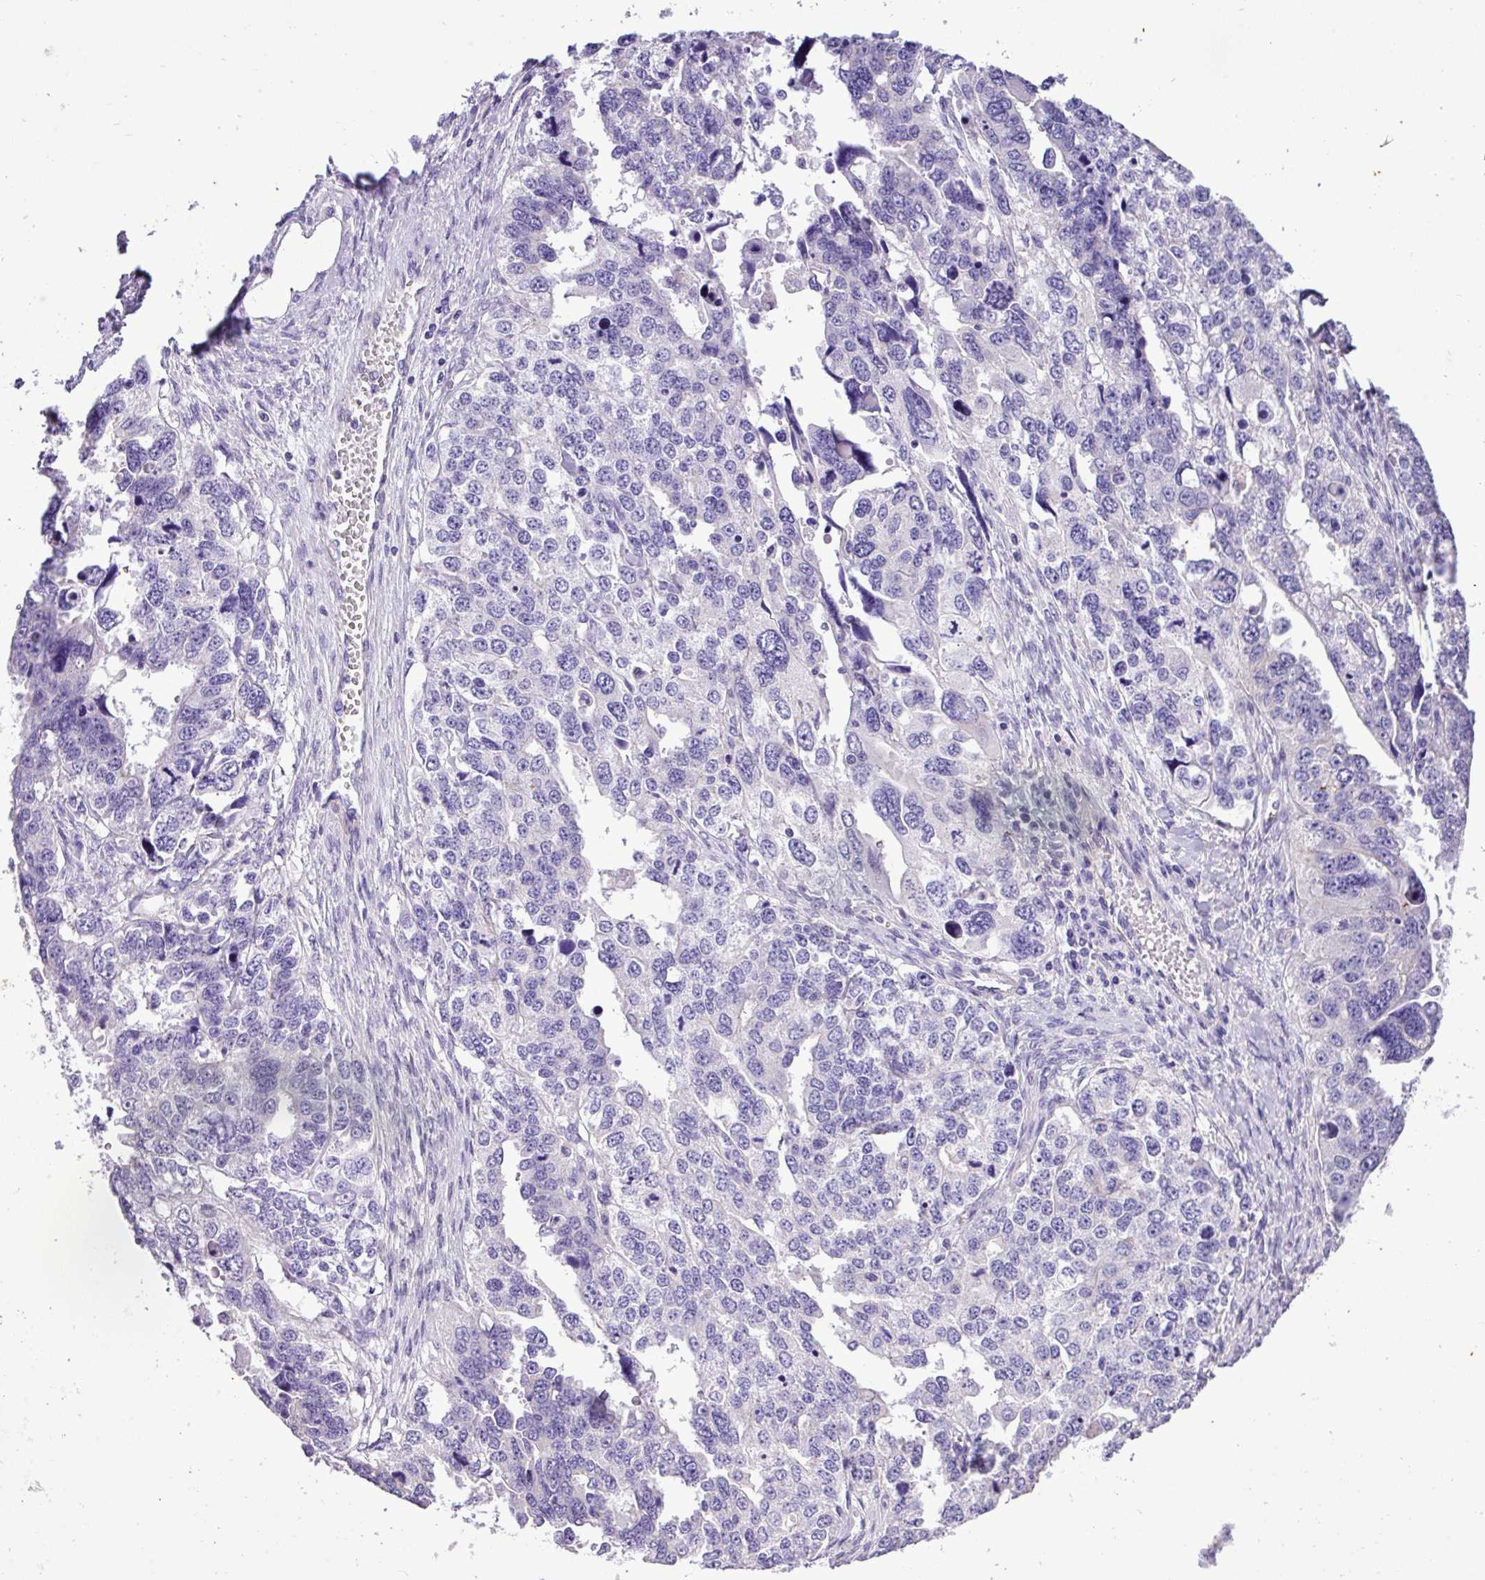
{"staining": {"intensity": "negative", "quantity": "none", "location": "none"}, "tissue": "ovarian cancer", "cell_type": "Tumor cells", "image_type": "cancer", "snomed": [{"axis": "morphology", "description": "Cystadenocarcinoma, serous, NOS"}, {"axis": "topography", "description": "Ovary"}], "caption": "Micrograph shows no protein expression in tumor cells of ovarian cancer tissue.", "gene": "ZNF334", "patient": {"sex": "female", "age": 76}}